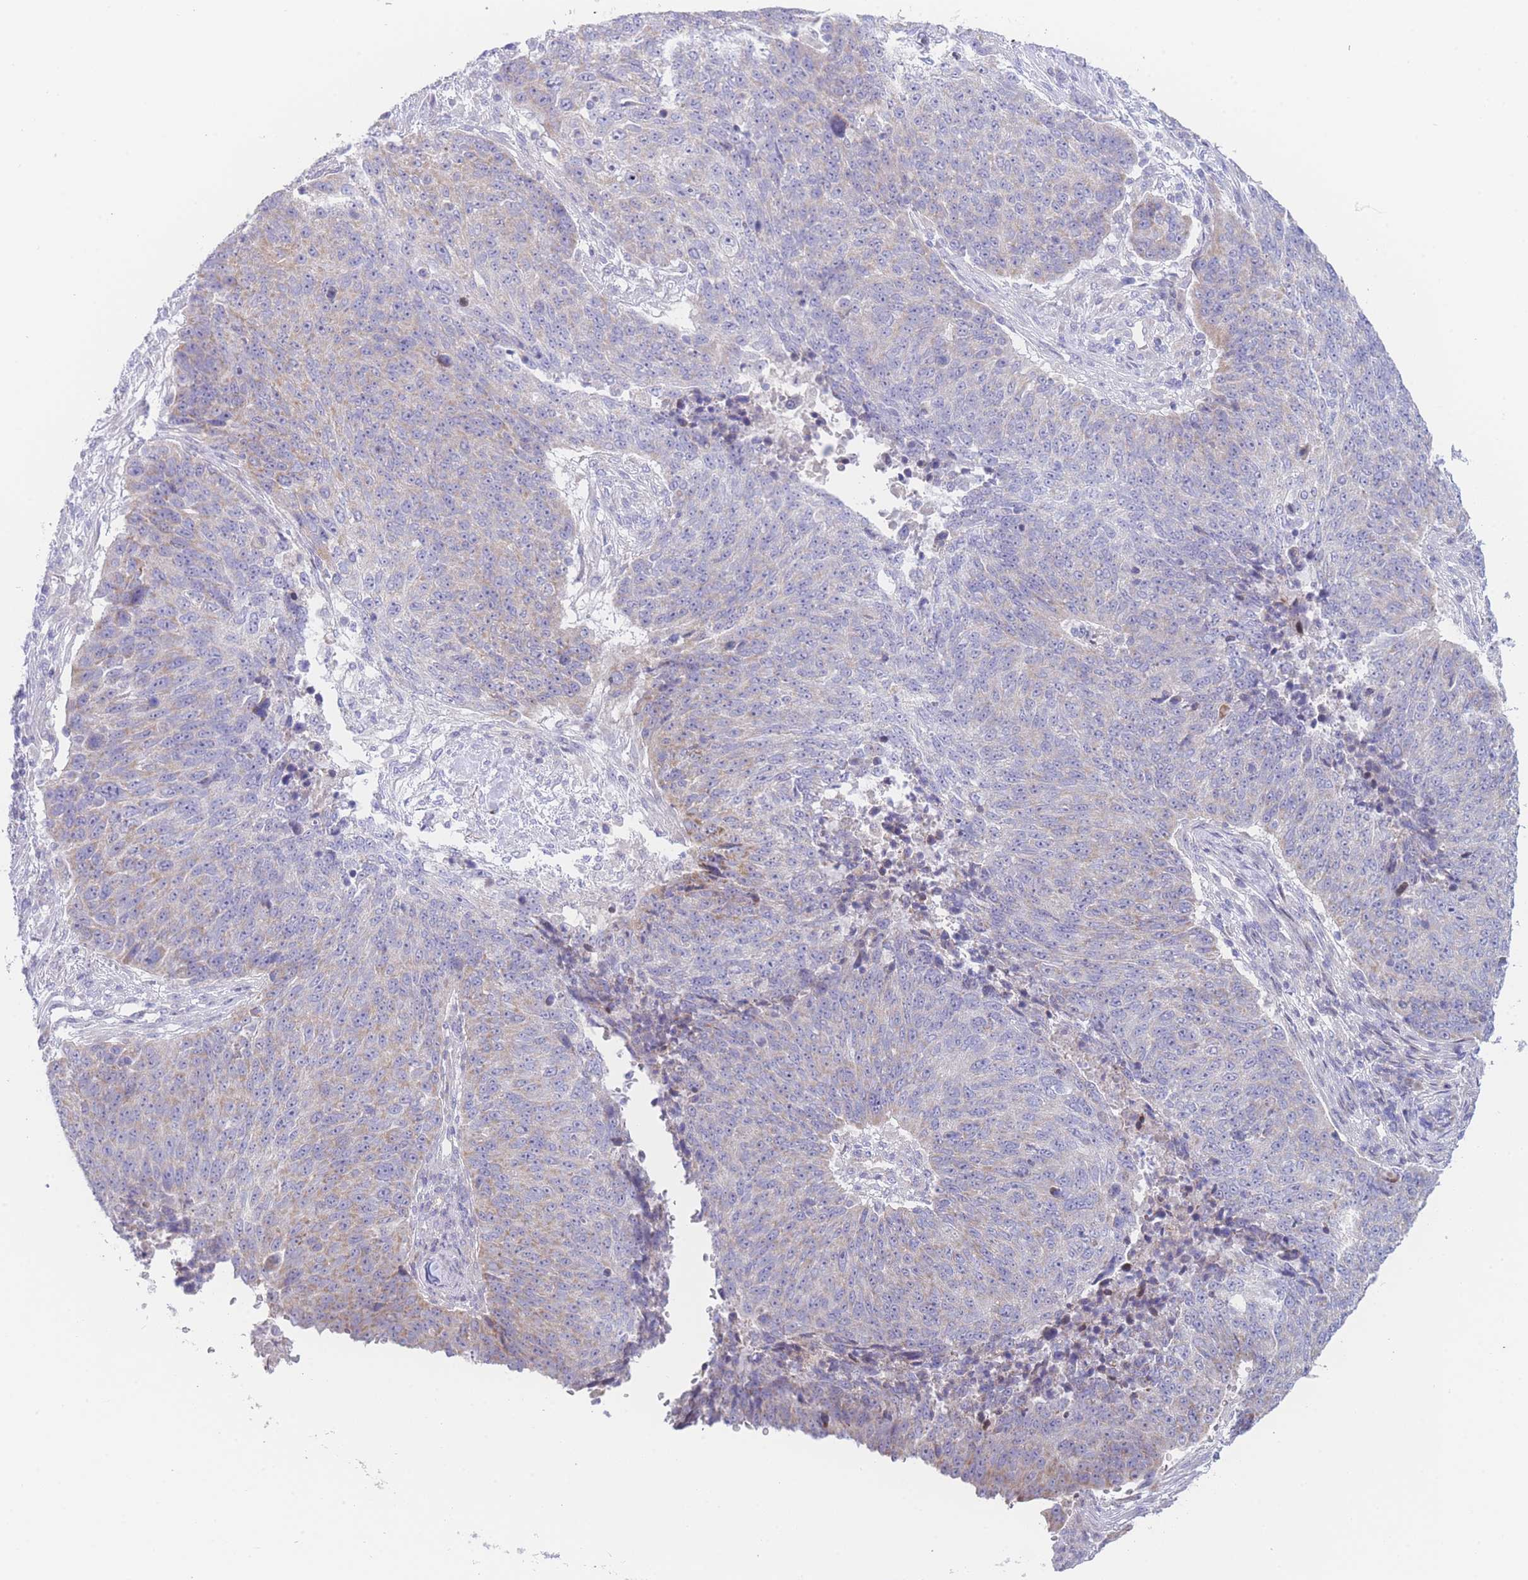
{"staining": {"intensity": "weak", "quantity": "<25%", "location": "cytoplasmic/membranous"}, "tissue": "lung cancer", "cell_type": "Tumor cells", "image_type": "cancer", "snomed": [{"axis": "morphology", "description": "Normal tissue, NOS"}, {"axis": "morphology", "description": "Squamous cell carcinoma, NOS"}, {"axis": "topography", "description": "Lymph node"}, {"axis": "topography", "description": "Lung"}], "caption": "An immunohistochemistry (IHC) micrograph of lung squamous cell carcinoma is shown. There is no staining in tumor cells of lung squamous cell carcinoma. (Stains: DAB immunohistochemistry (IHC) with hematoxylin counter stain, Microscopy: brightfield microscopy at high magnification).", "gene": "GPAM", "patient": {"sex": "male", "age": 66}}